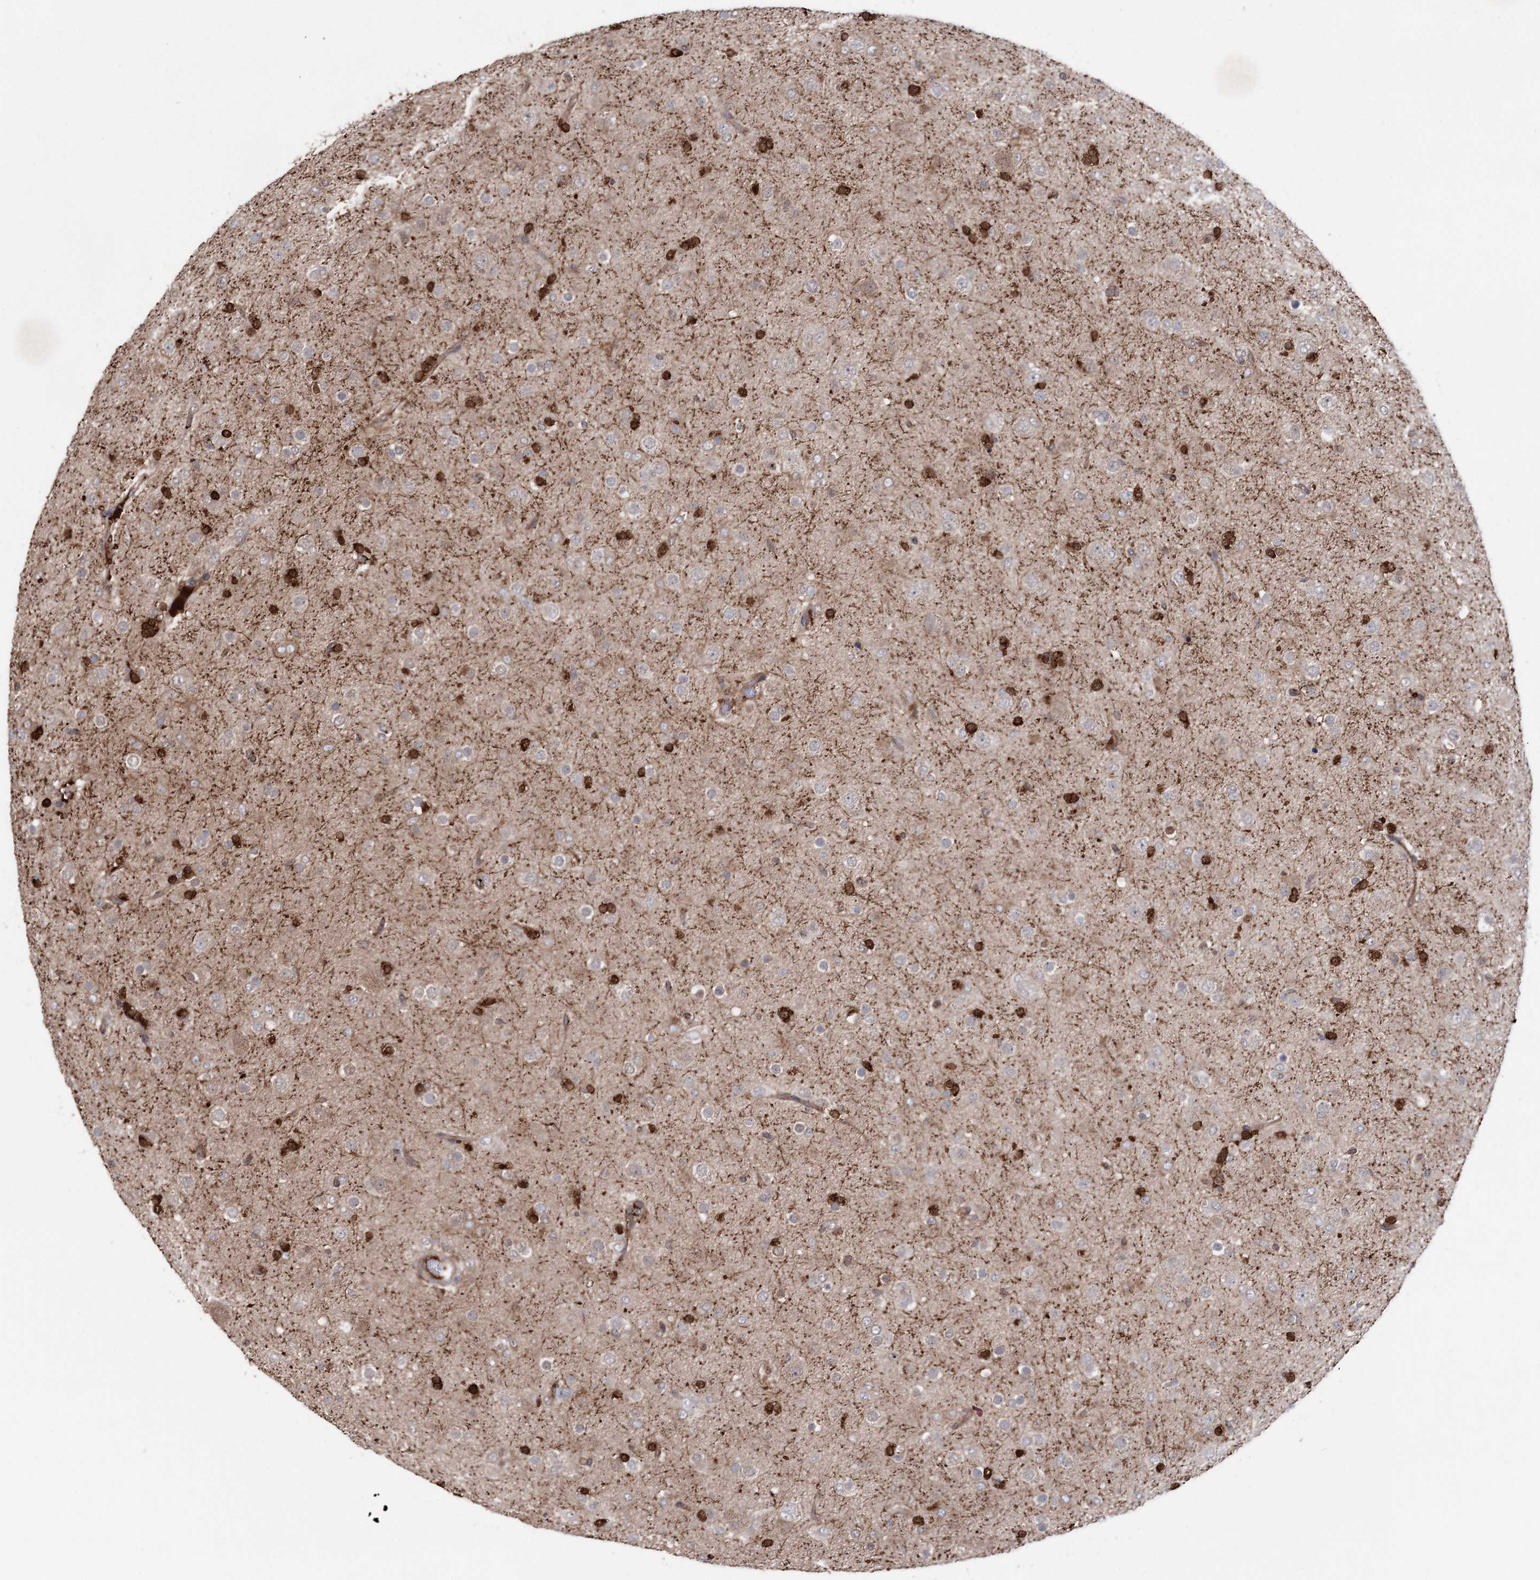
{"staining": {"intensity": "negative", "quantity": "none", "location": "none"}, "tissue": "glioma", "cell_type": "Tumor cells", "image_type": "cancer", "snomed": [{"axis": "morphology", "description": "Glioma, malignant, Low grade"}, {"axis": "topography", "description": "Brain"}], "caption": "Malignant glioma (low-grade) was stained to show a protein in brown. There is no significant staining in tumor cells. (DAB (3,3'-diaminobenzidine) immunohistochemistry with hematoxylin counter stain).", "gene": "OTUD1", "patient": {"sex": "male", "age": 65}}